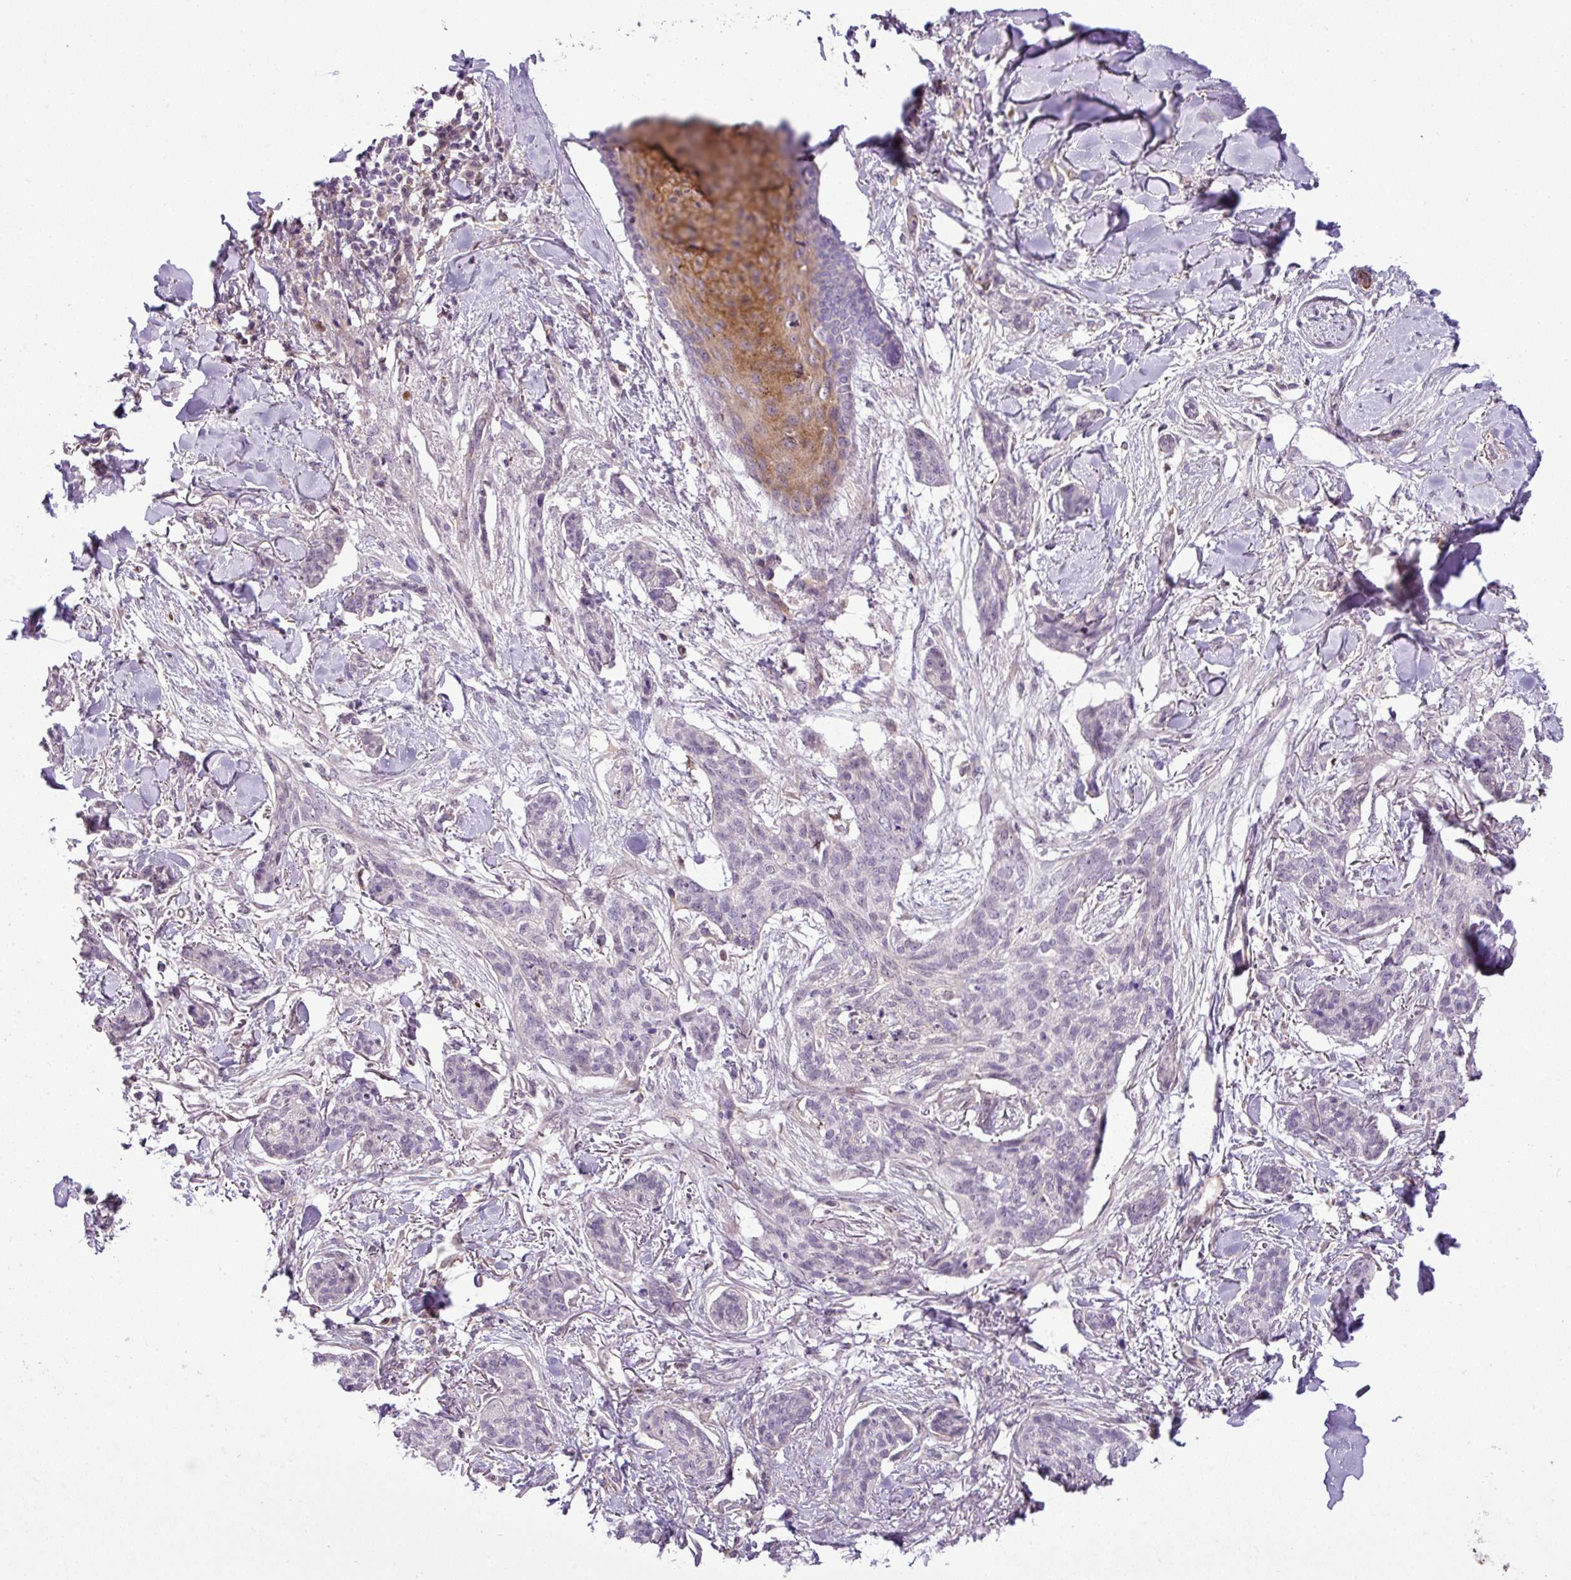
{"staining": {"intensity": "negative", "quantity": "none", "location": "none"}, "tissue": "skin cancer", "cell_type": "Tumor cells", "image_type": "cancer", "snomed": [{"axis": "morphology", "description": "Basal cell carcinoma"}, {"axis": "topography", "description": "Skin"}], "caption": "This is an immunohistochemistry (IHC) photomicrograph of human basal cell carcinoma (skin). There is no positivity in tumor cells.", "gene": "NBEAL2", "patient": {"sex": "male", "age": 52}}